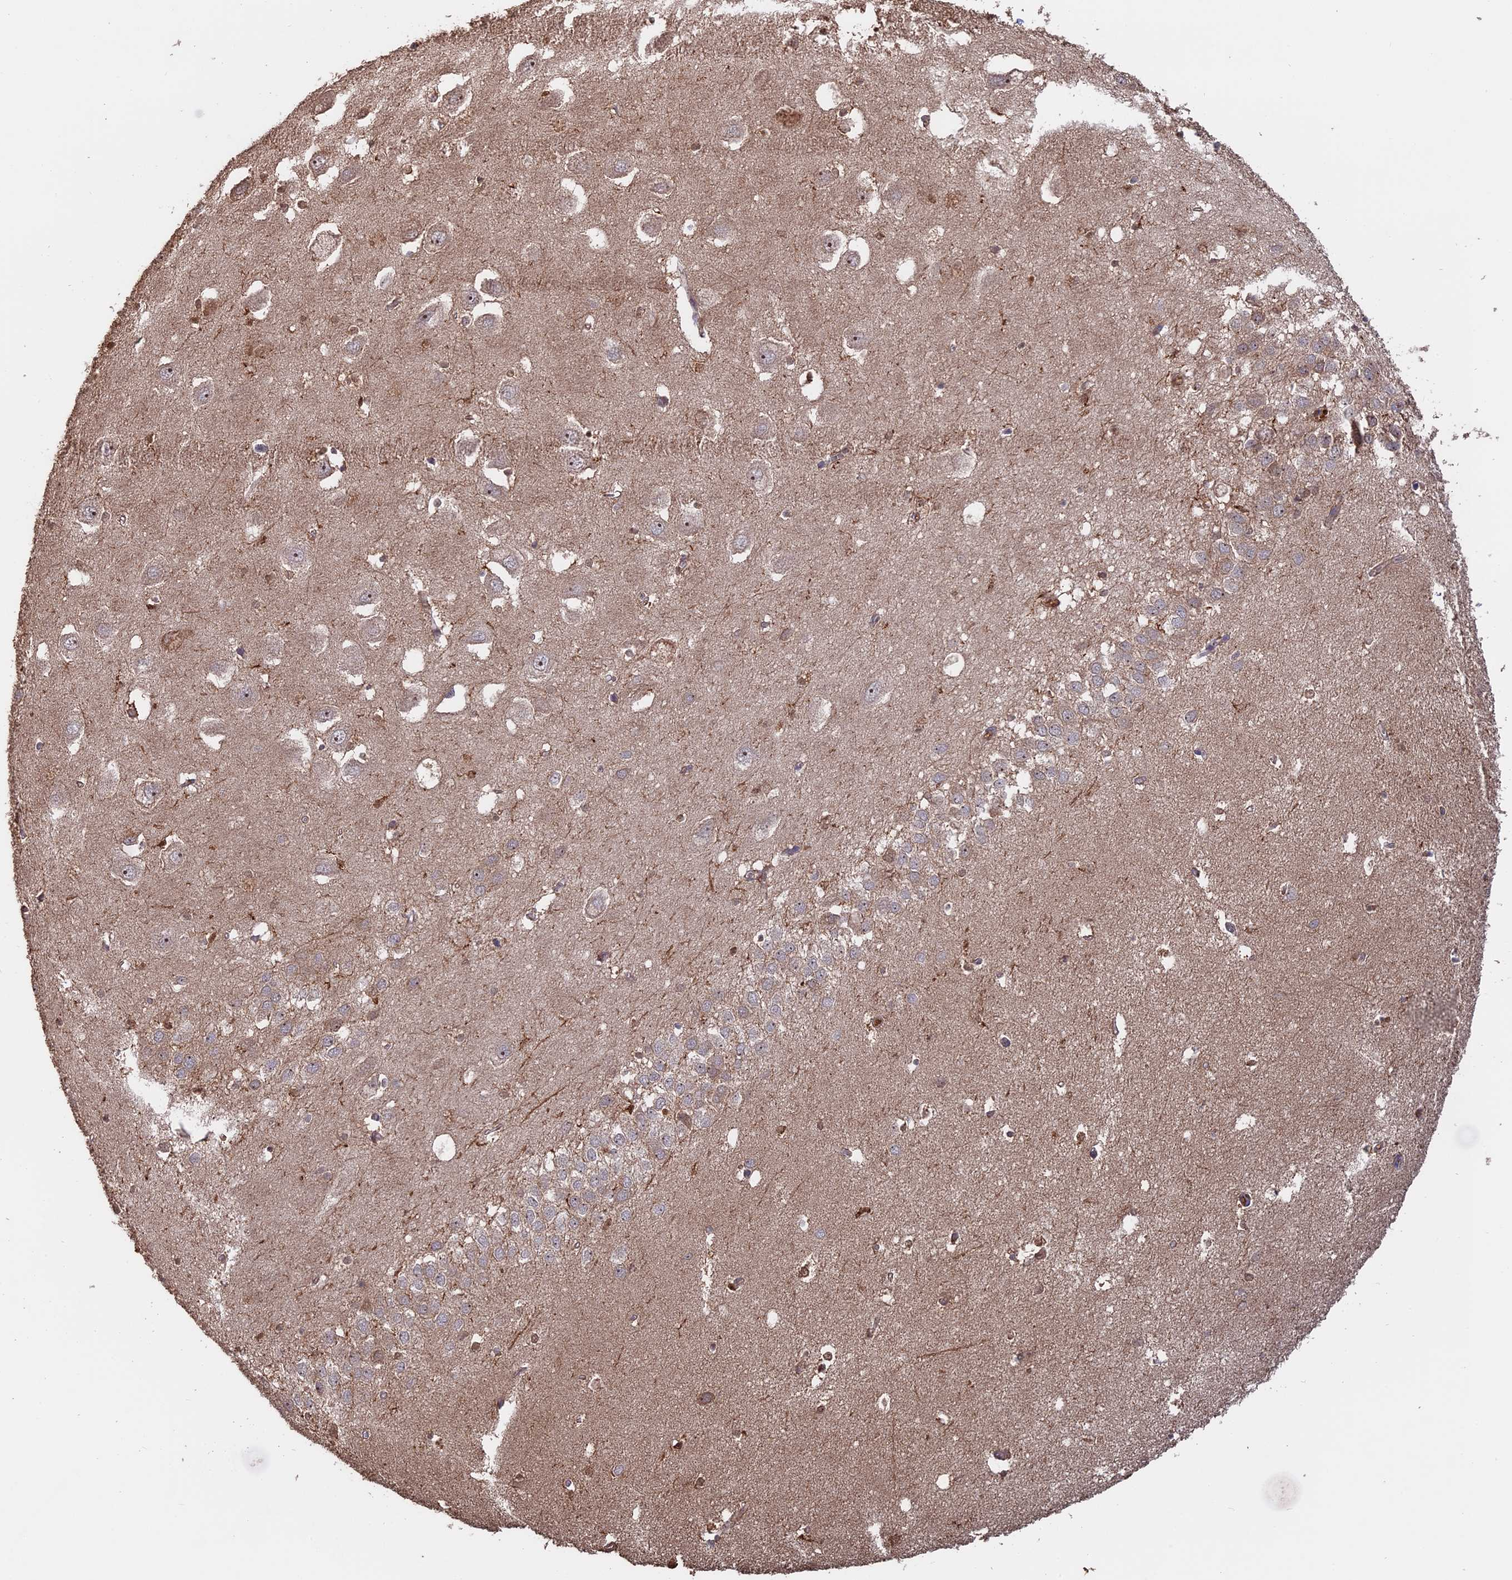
{"staining": {"intensity": "moderate", "quantity": "<25%", "location": "cytoplasmic/membranous"}, "tissue": "hippocampus", "cell_type": "Glial cells", "image_type": "normal", "snomed": [{"axis": "morphology", "description": "Normal tissue, NOS"}, {"axis": "topography", "description": "Hippocampus"}], "caption": "A brown stain highlights moderate cytoplasmic/membranous positivity of a protein in glial cells of unremarkable human hippocampus.", "gene": "SAC3D1", "patient": {"sex": "female", "age": 64}}